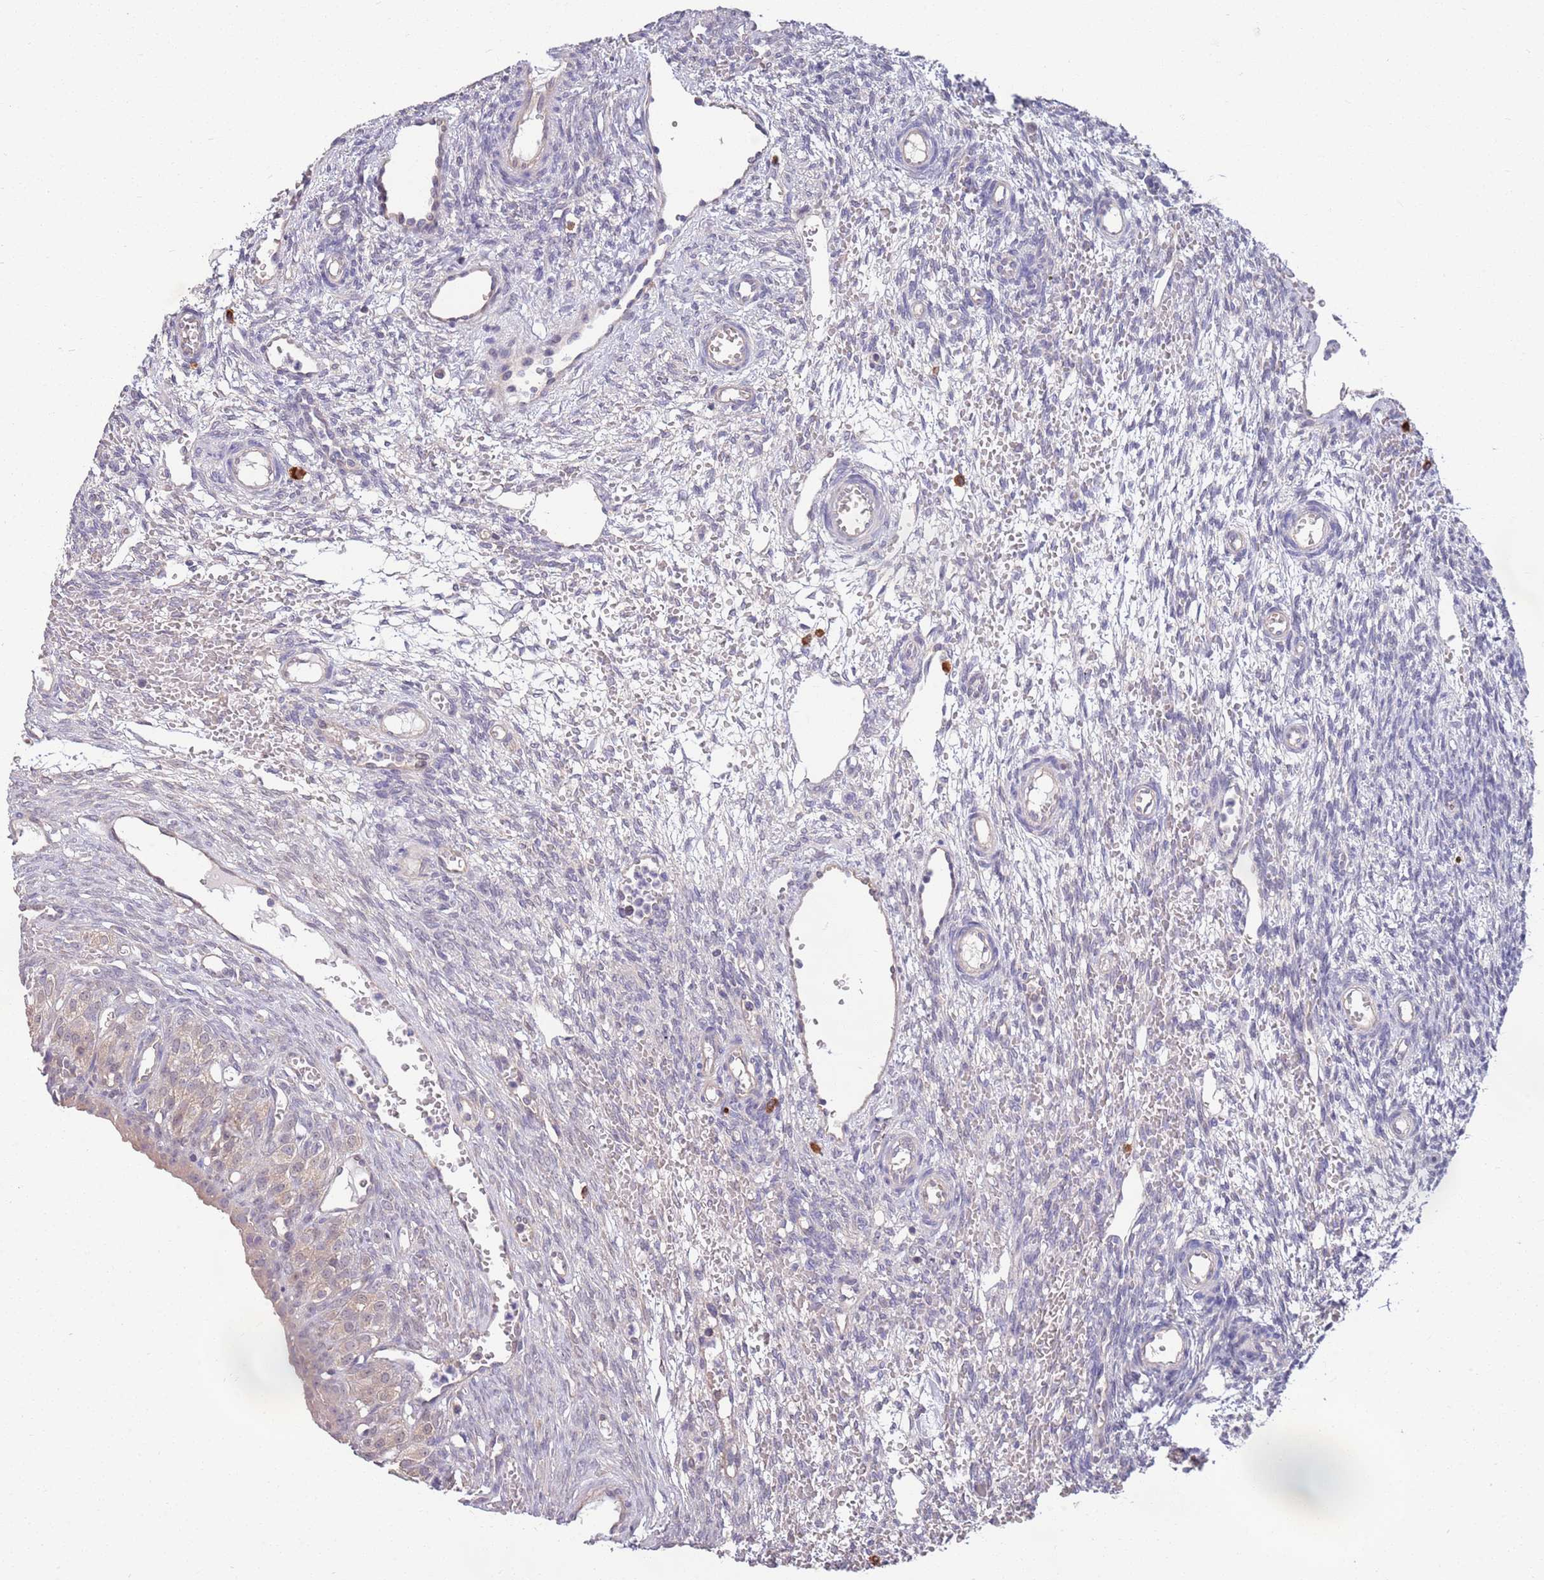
{"staining": {"intensity": "negative", "quantity": "none", "location": "none"}, "tissue": "ovary", "cell_type": "Follicle cells", "image_type": "normal", "snomed": [{"axis": "morphology", "description": "Normal tissue, NOS"}, {"axis": "topography", "description": "Ovary"}], "caption": "Follicle cells show no significant positivity in normal ovary. (DAB immunohistochemistry (IHC) with hematoxylin counter stain).", "gene": "MARVELD2", "patient": {"sex": "female", "age": 39}}